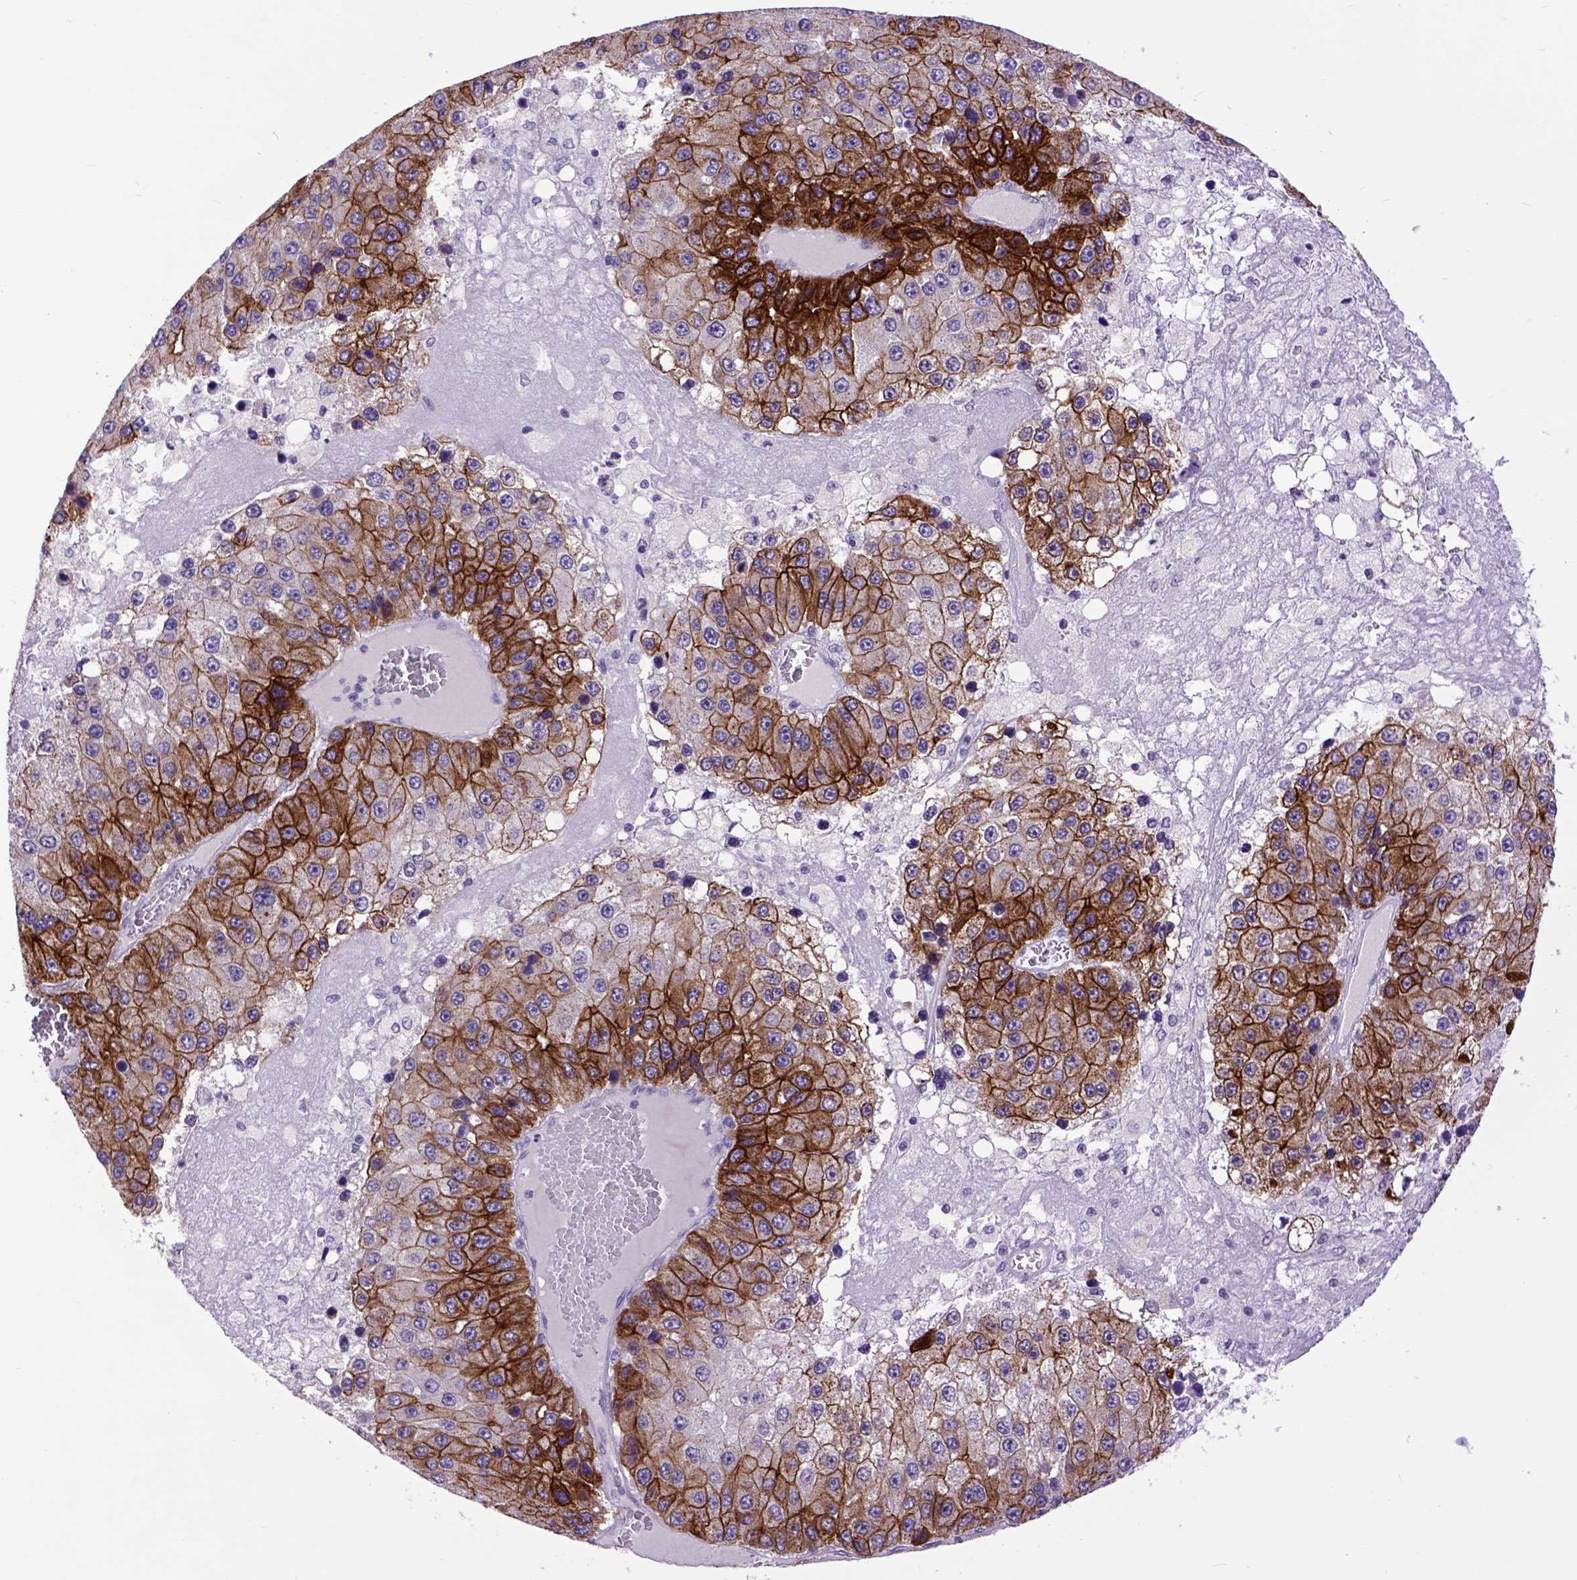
{"staining": {"intensity": "strong", "quantity": ">75%", "location": "cytoplasmic/membranous"}, "tissue": "liver cancer", "cell_type": "Tumor cells", "image_type": "cancer", "snomed": [{"axis": "morphology", "description": "Carcinoma, Hepatocellular, NOS"}, {"axis": "topography", "description": "Liver"}], "caption": "Immunohistochemistry photomicrograph of neoplastic tissue: liver hepatocellular carcinoma stained using IHC displays high levels of strong protein expression localized specifically in the cytoplasmic/membranous of tumor cells, appearing as a cytoplasmic/membranous brown color.", "gene": "RAB25", "patient": {"sex": "female", "age": 73}}